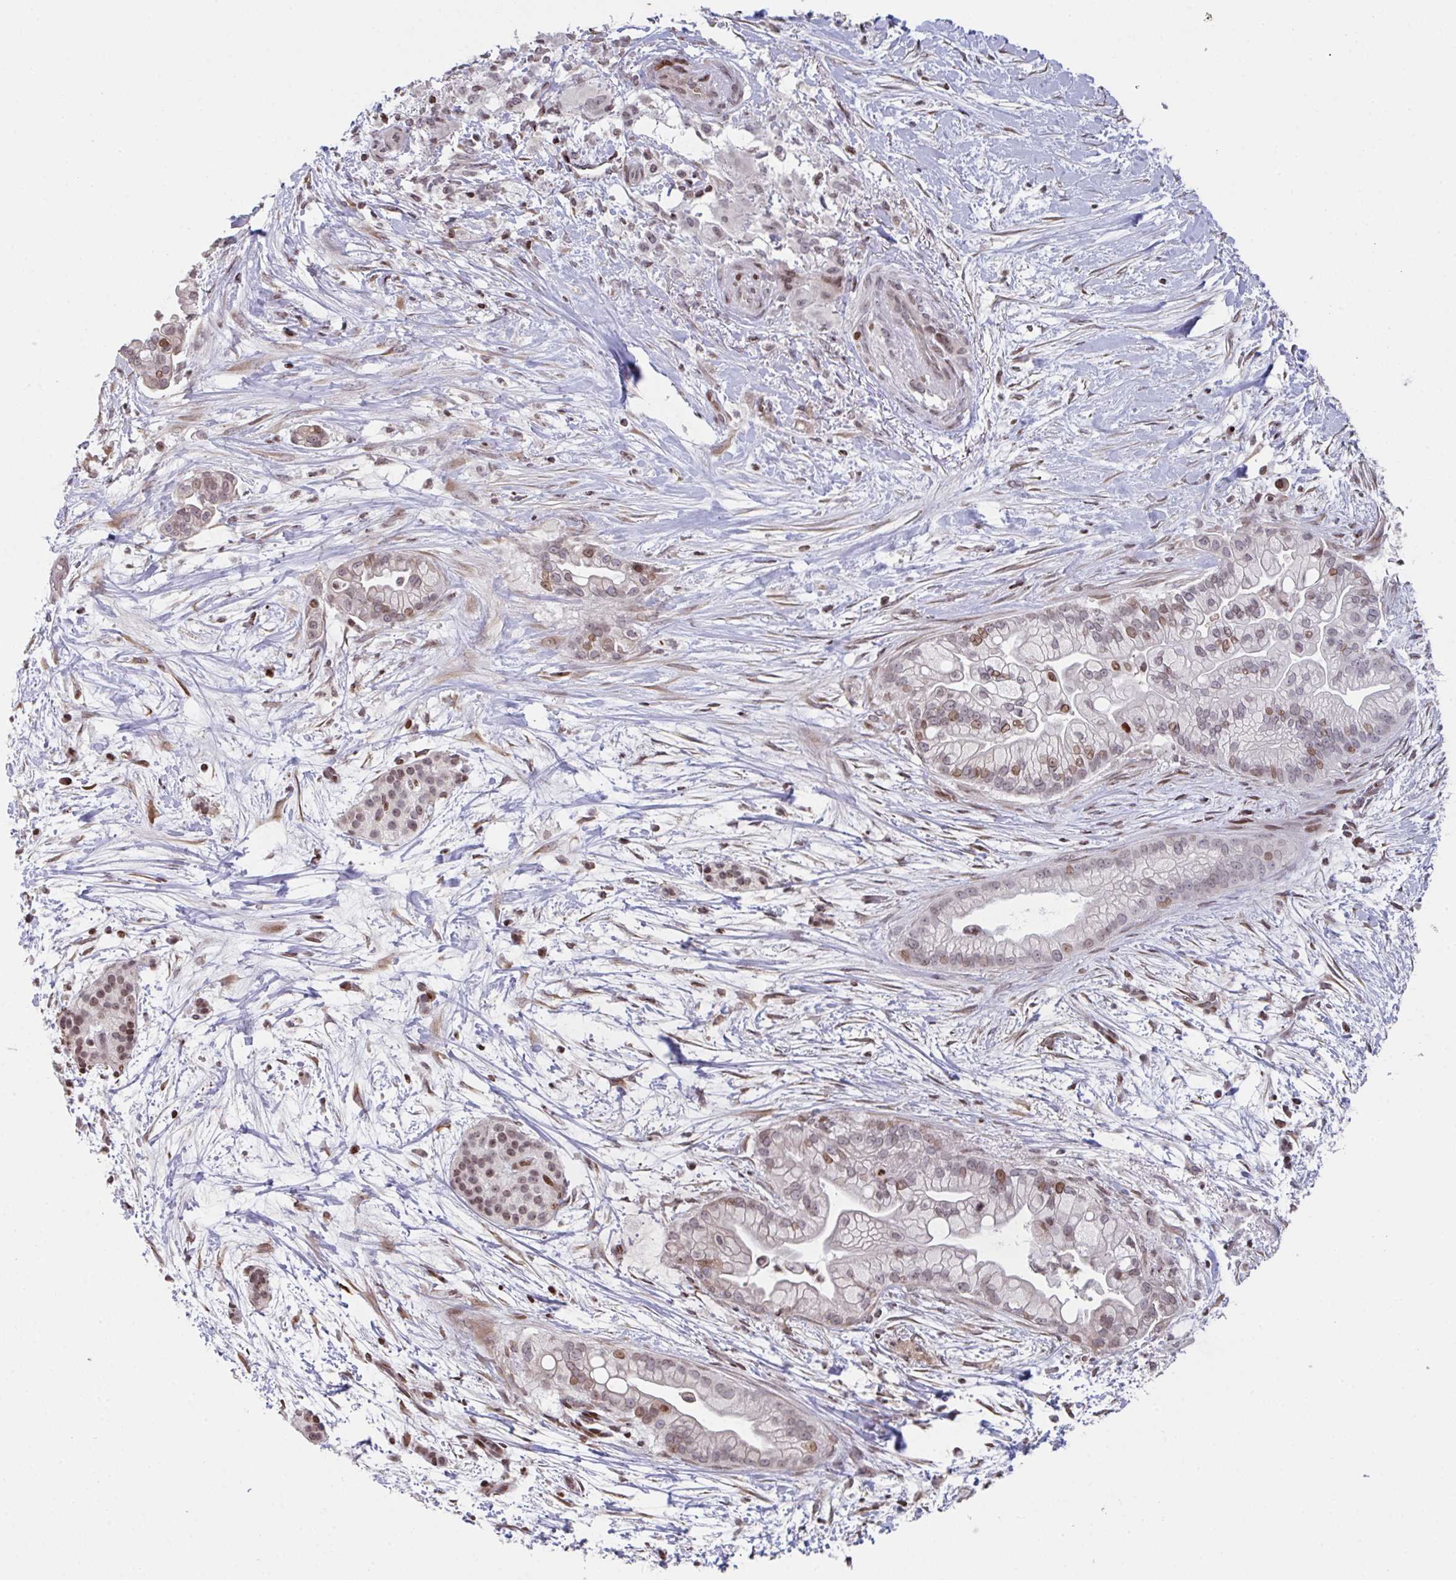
{"staining": {"intensity": "moderate", "quantity": "25%-75%", "location": "nuclear"}, "tissue": "pancreatic cancer", "cell_type": "Tumor cells", "image_type": "cancer", "snomed": [{"axis": "morphology", "description": "Adenocarcinoma, NOS"}, {"axis": "topography", "description": "Pancreas"}], "caption": "The immunohistochemical stain highlights moderate nuclear expression in tumor cells of pancreatic cancer (adenocarcinoma) tissue.", "gene": "PCDHB8", "patient": {"sex": "female", "age": 69}}